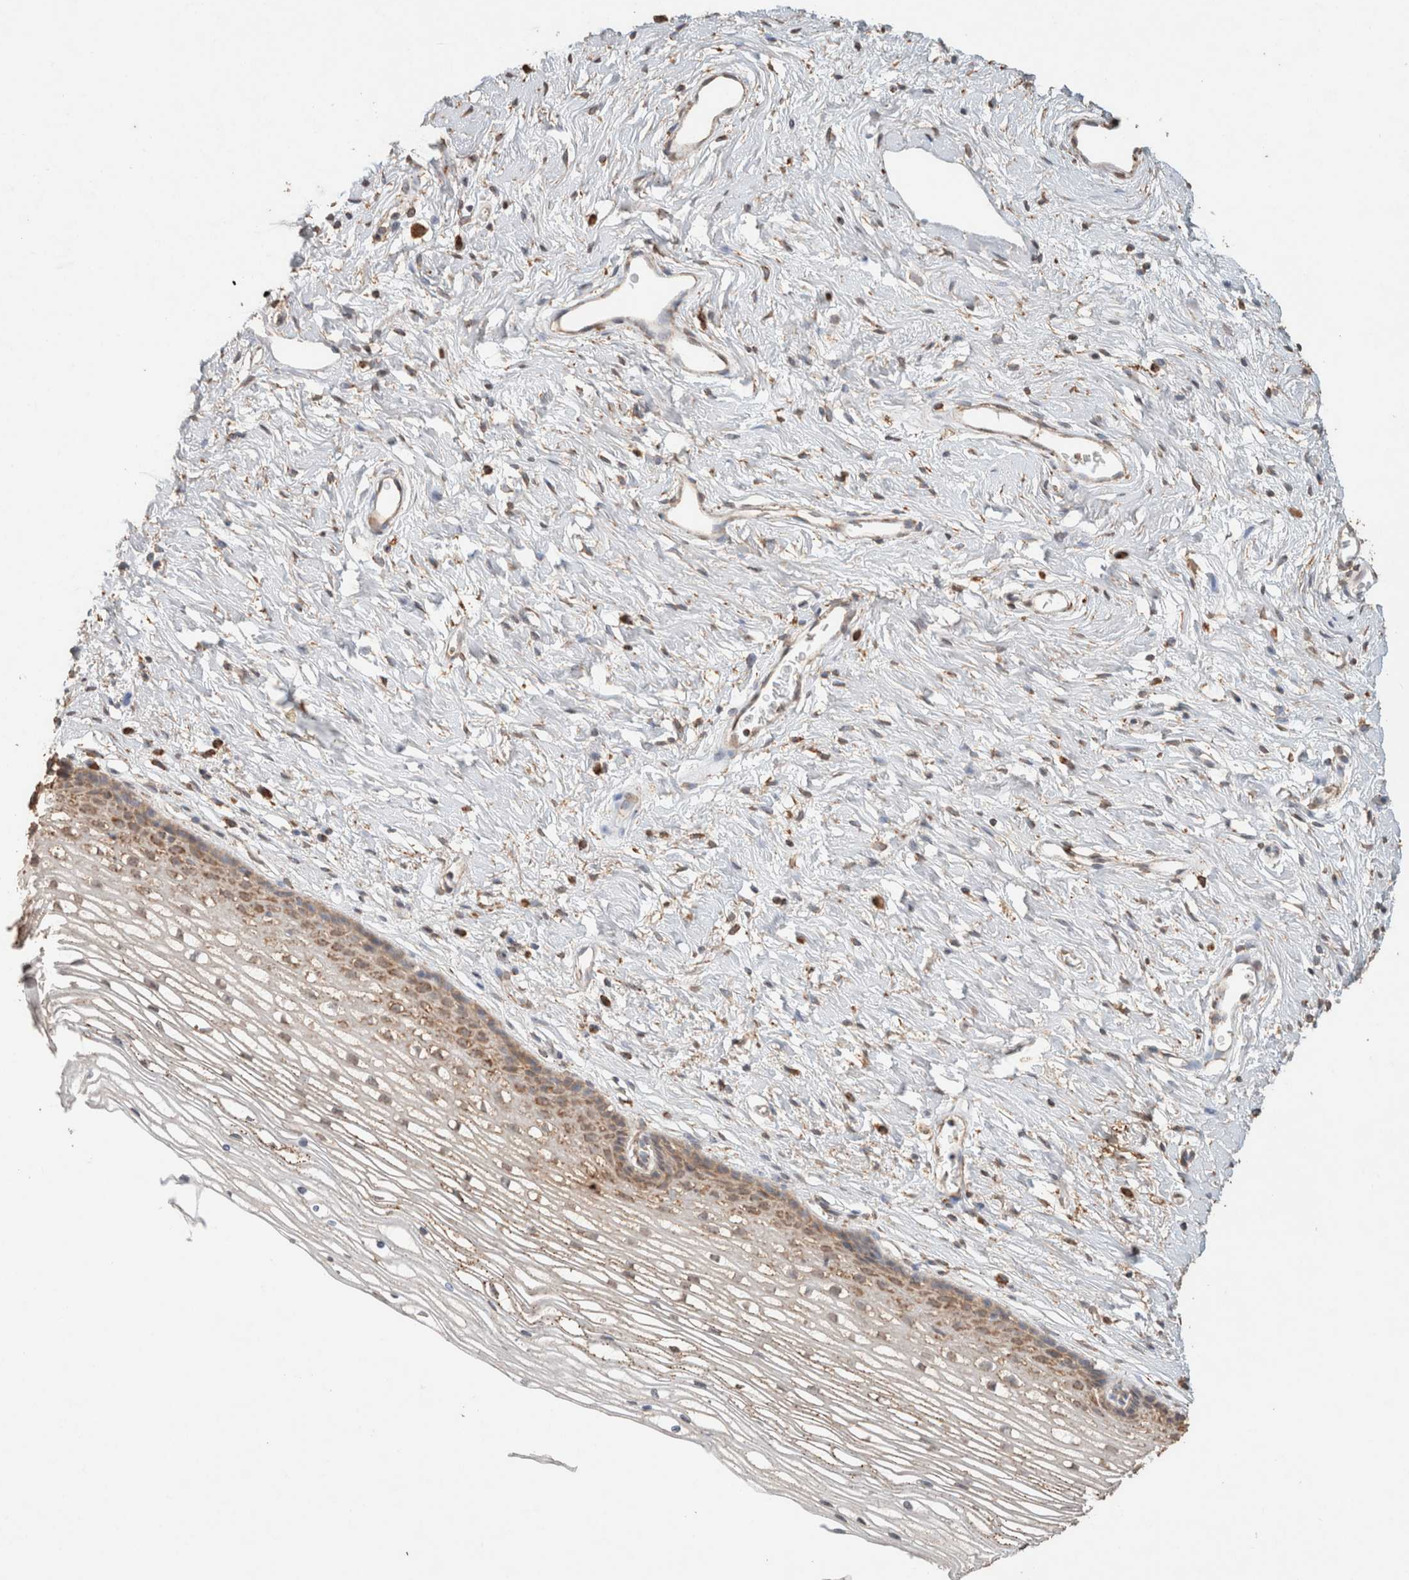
{"staining": {"intensity": "moderate", "quantity": "<25%", "location": "cytoplasmic/membranous"}, "tissue": "cervix", "cell_type": "Glandular cells", "image_type": "normal", "snomed": [{"axis": "morphology", "description": "Normal tissue, NOS"}, {"axis": "topography", "description": "Cervix"}], "caption": "Immunohistochemical staining of normal cervix shows low levels of moderate cytoplasmic/membranous staining in about <25% of glandular cells. (Stains: DAB in brown, nuclei in blue, Microscopy: brightfield microscopy at high magnification).", "gene": "SDC2", "patient": {"sex": "female", "age": 77}}